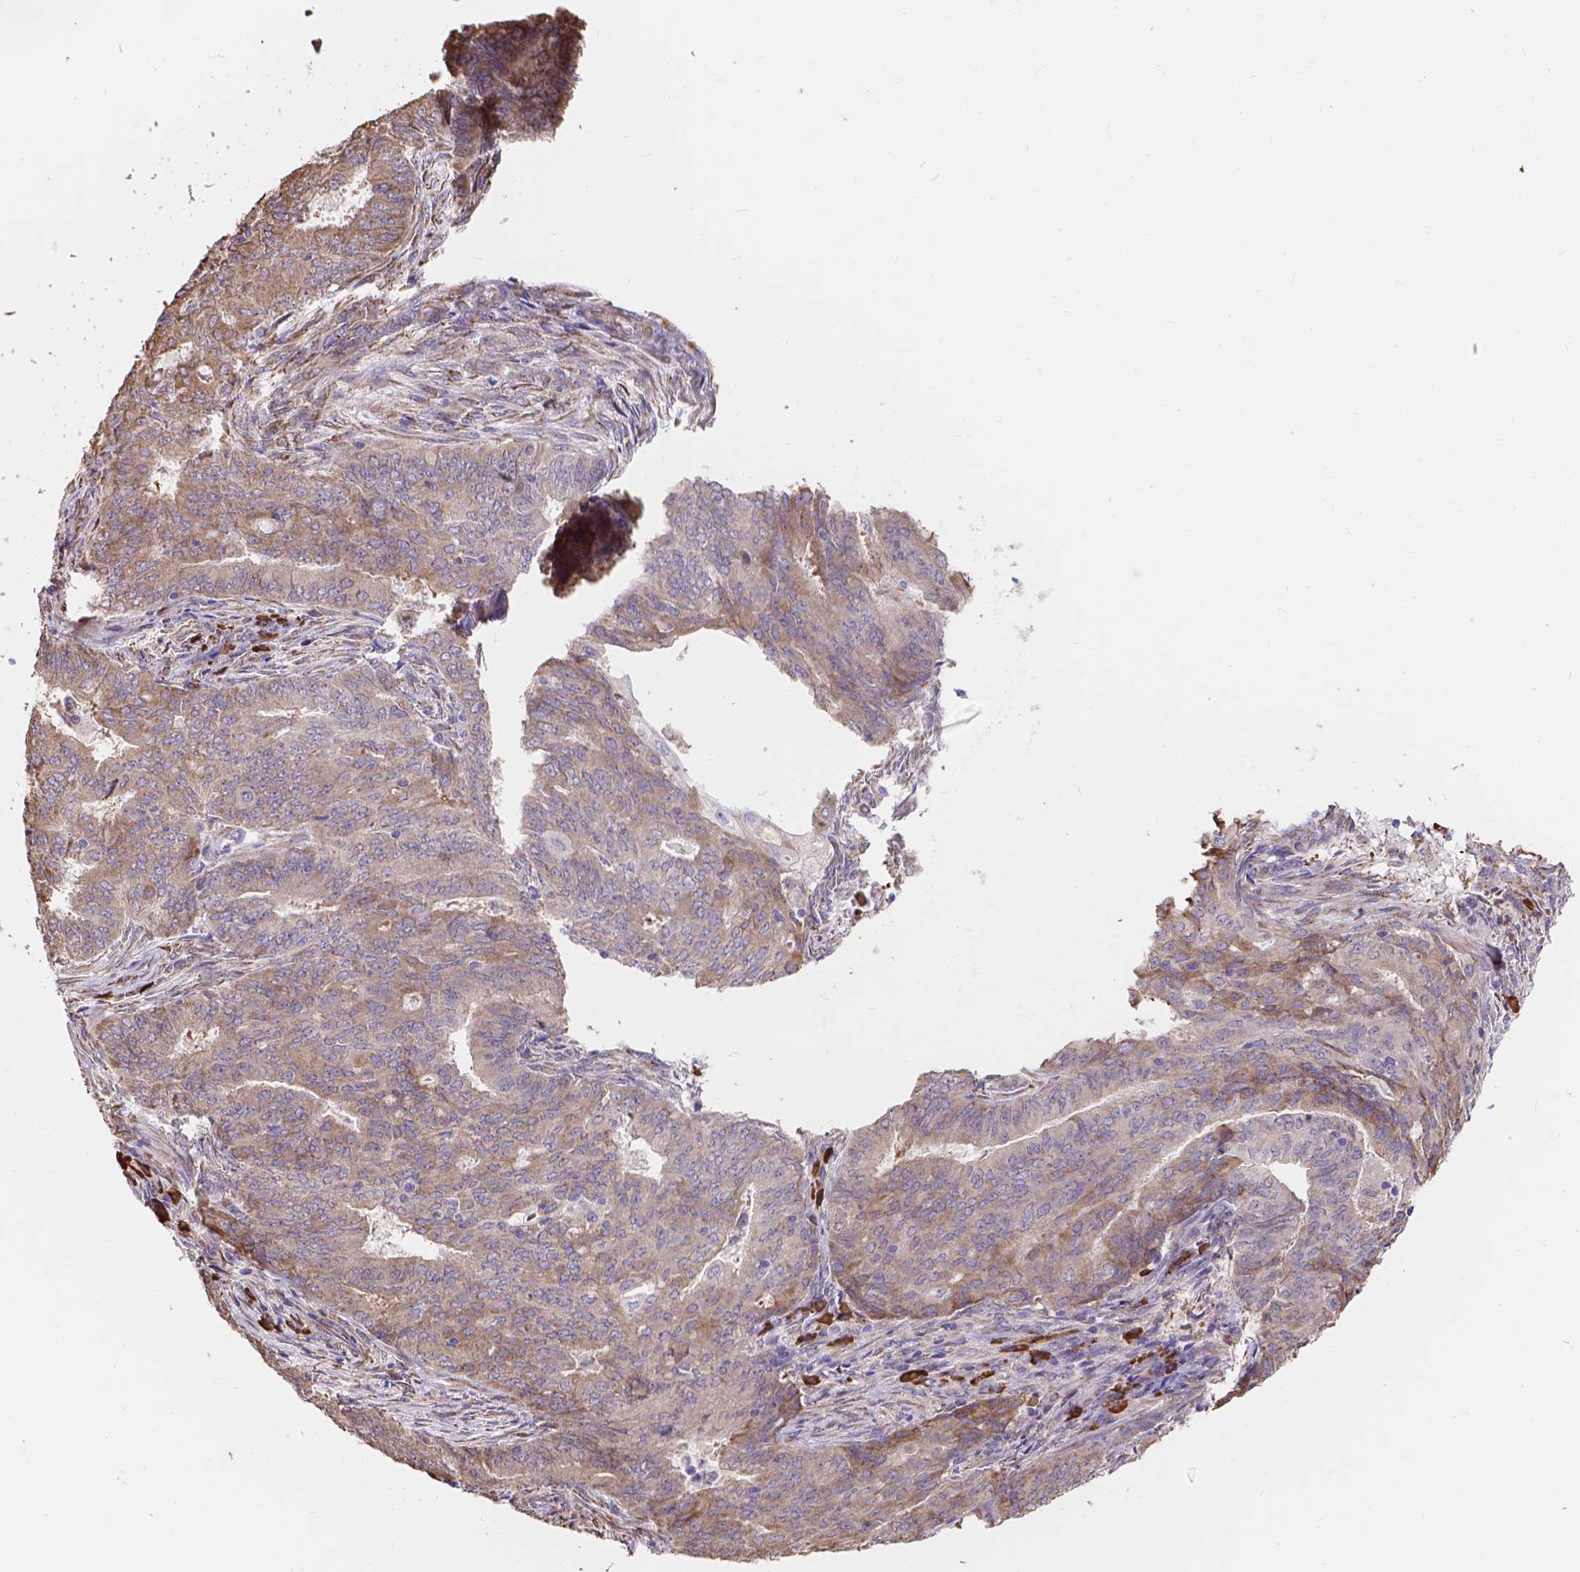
{"staining": {"intensity": "weak", "quantity": "25%-75%", "location": "cytoplasmic/membranous"}, "tissue": "endometrial cancer", "cell_type": "Tumor cells", "image_type": "cancer", "snomed": [{"axis": "morphology", "description": "Adenocarcinoma, NOS"}, {"axis": "topography", "description": "Endometrium"}], "caption": "Endometrial adenocarcinoma was stained to show a protein in brown. There is low levels of weak cytoplasmic/membranous positivity in approximately 25%-75% of tumor cells. (IHC, brightfield microscopy, high magnification).", "gene": "IPO11", "patient": {"sex": "female", "age": 62}}